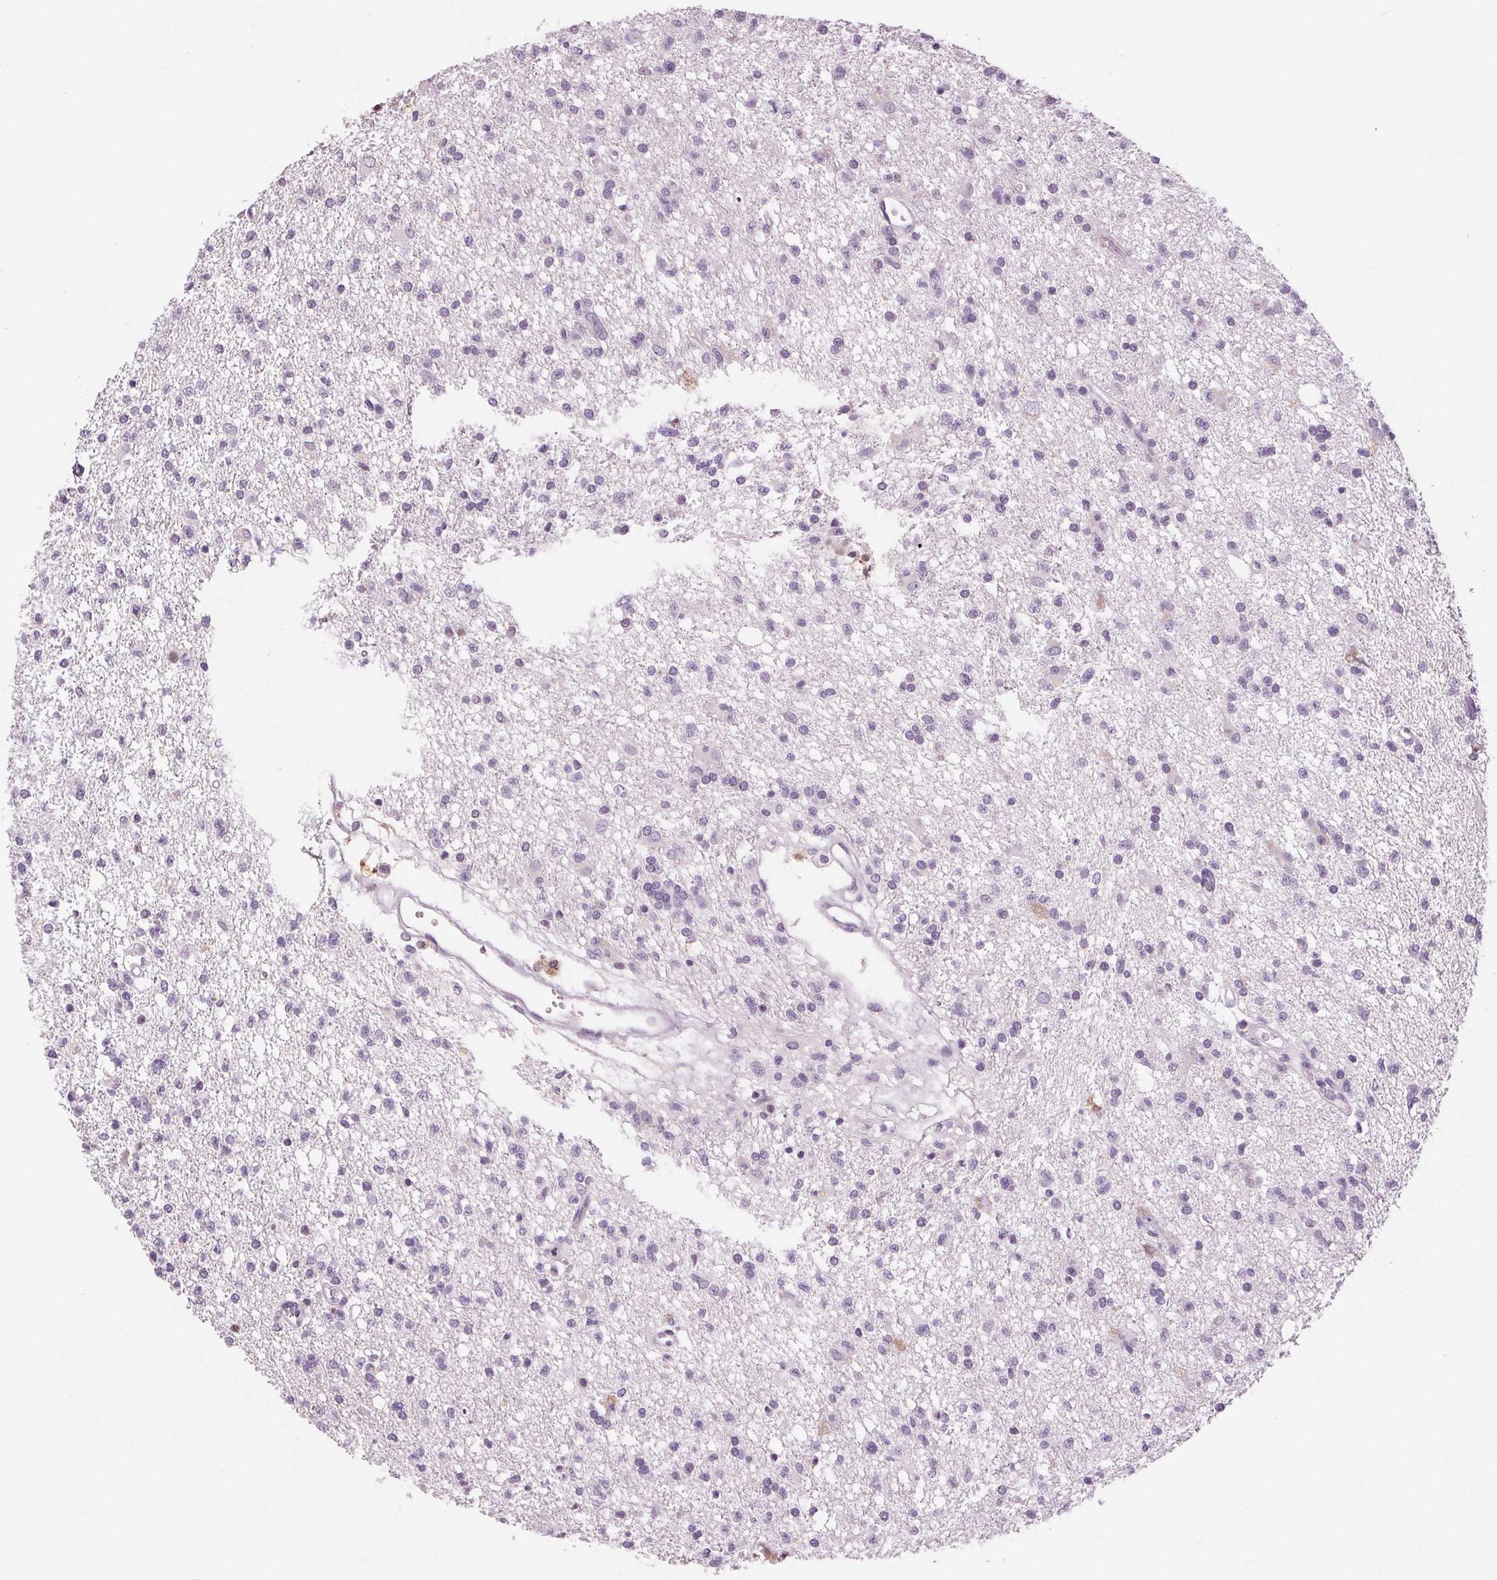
{"staining": {"intensity": "negative", "quantity": "none", "location": "none"}, "tissue": "glioma", "cell_type": "Tumor cells", "image_type": "cancer", "snomed": [{"axis": "morphology", "description": "Glioma, malignant, Low grade"}, {"axis": "topography", "description": "Brain"}], "caption": "DAB (3,3'-diaminobenzidine) immunohistochemical staining of malignant glioma (low-grade) shows no significant staining in tumor cells.", "gene": "MISP", "patient": {"sex": "male", "age": 64}}